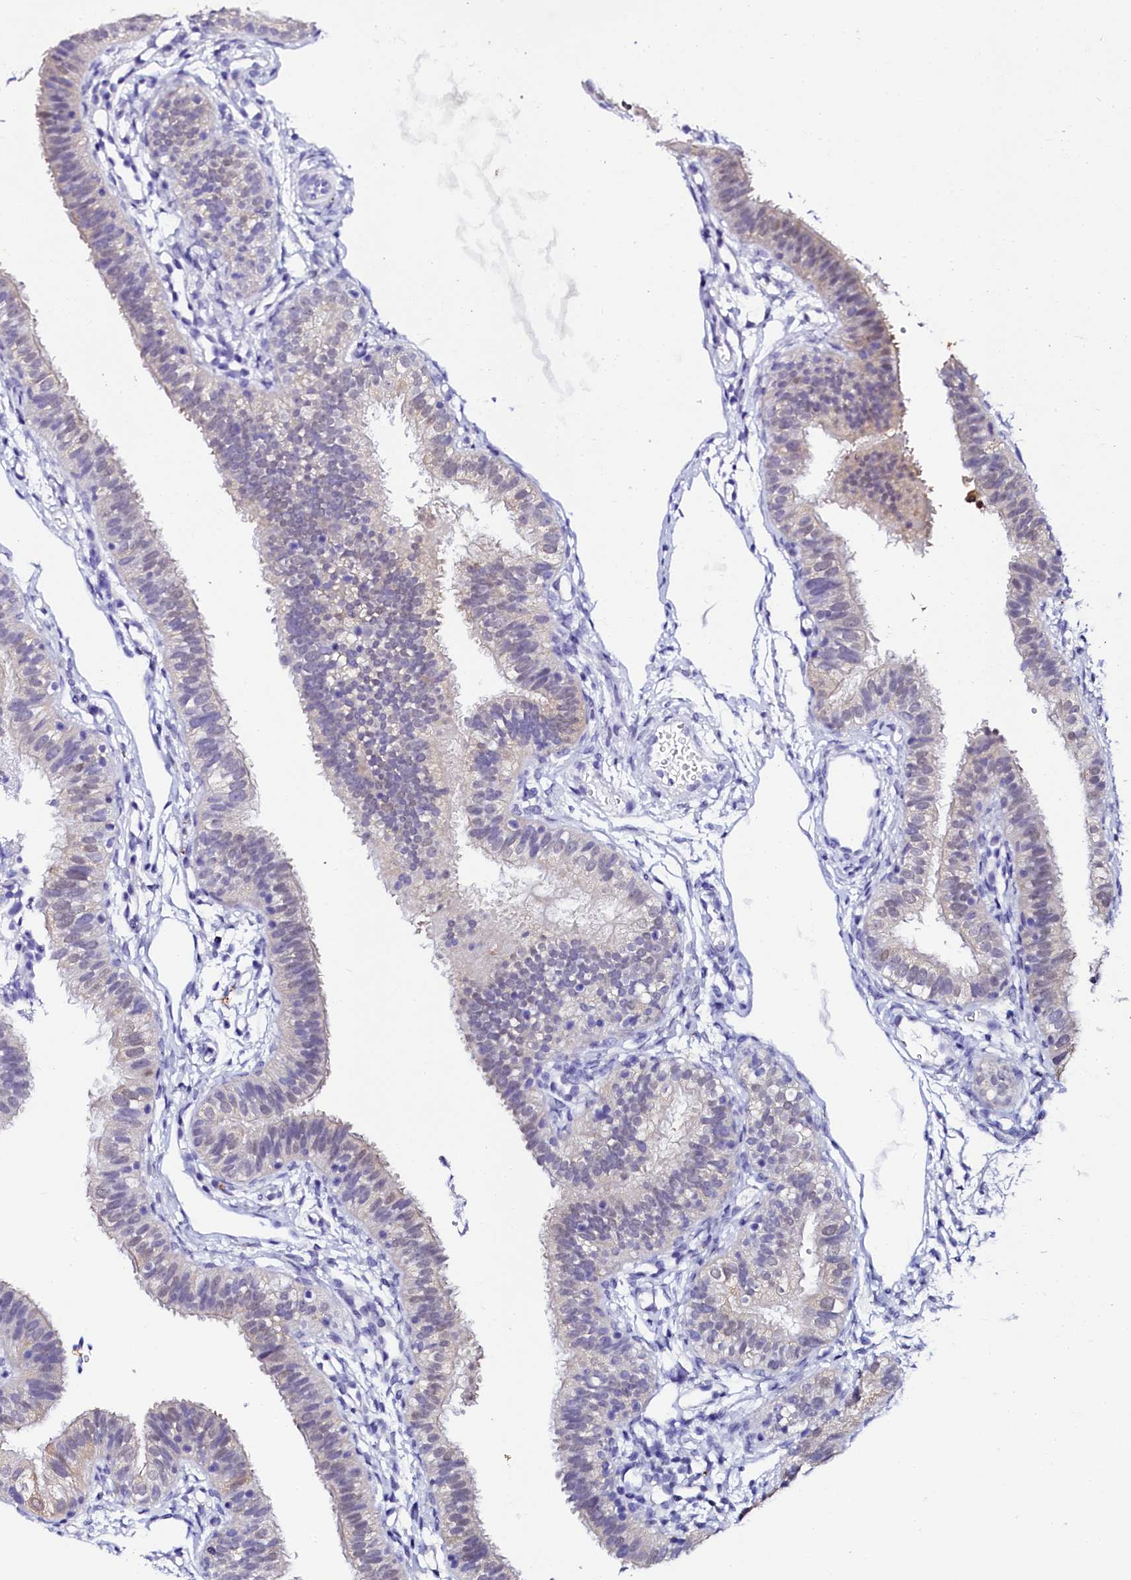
{"staining": {"intensity": "weak", "quantity": "<25%", "location": "cytoplasmic/membranous"}, "tissue": "fallopian tube", "cell_type": "Glandular cells", "image_type": "normal", "snomed": [{"axis": "morphology", "description": "Normal tissue, NOS"}, {"axis": "topography", "description": "Fallopian tube"}], "caption": "Immunohistochemical staining of benign fallopian tube demonstrates no significant expression in glandular cells.", "gene": "SORD", "patient": {"sex": "female", "age": 35}}